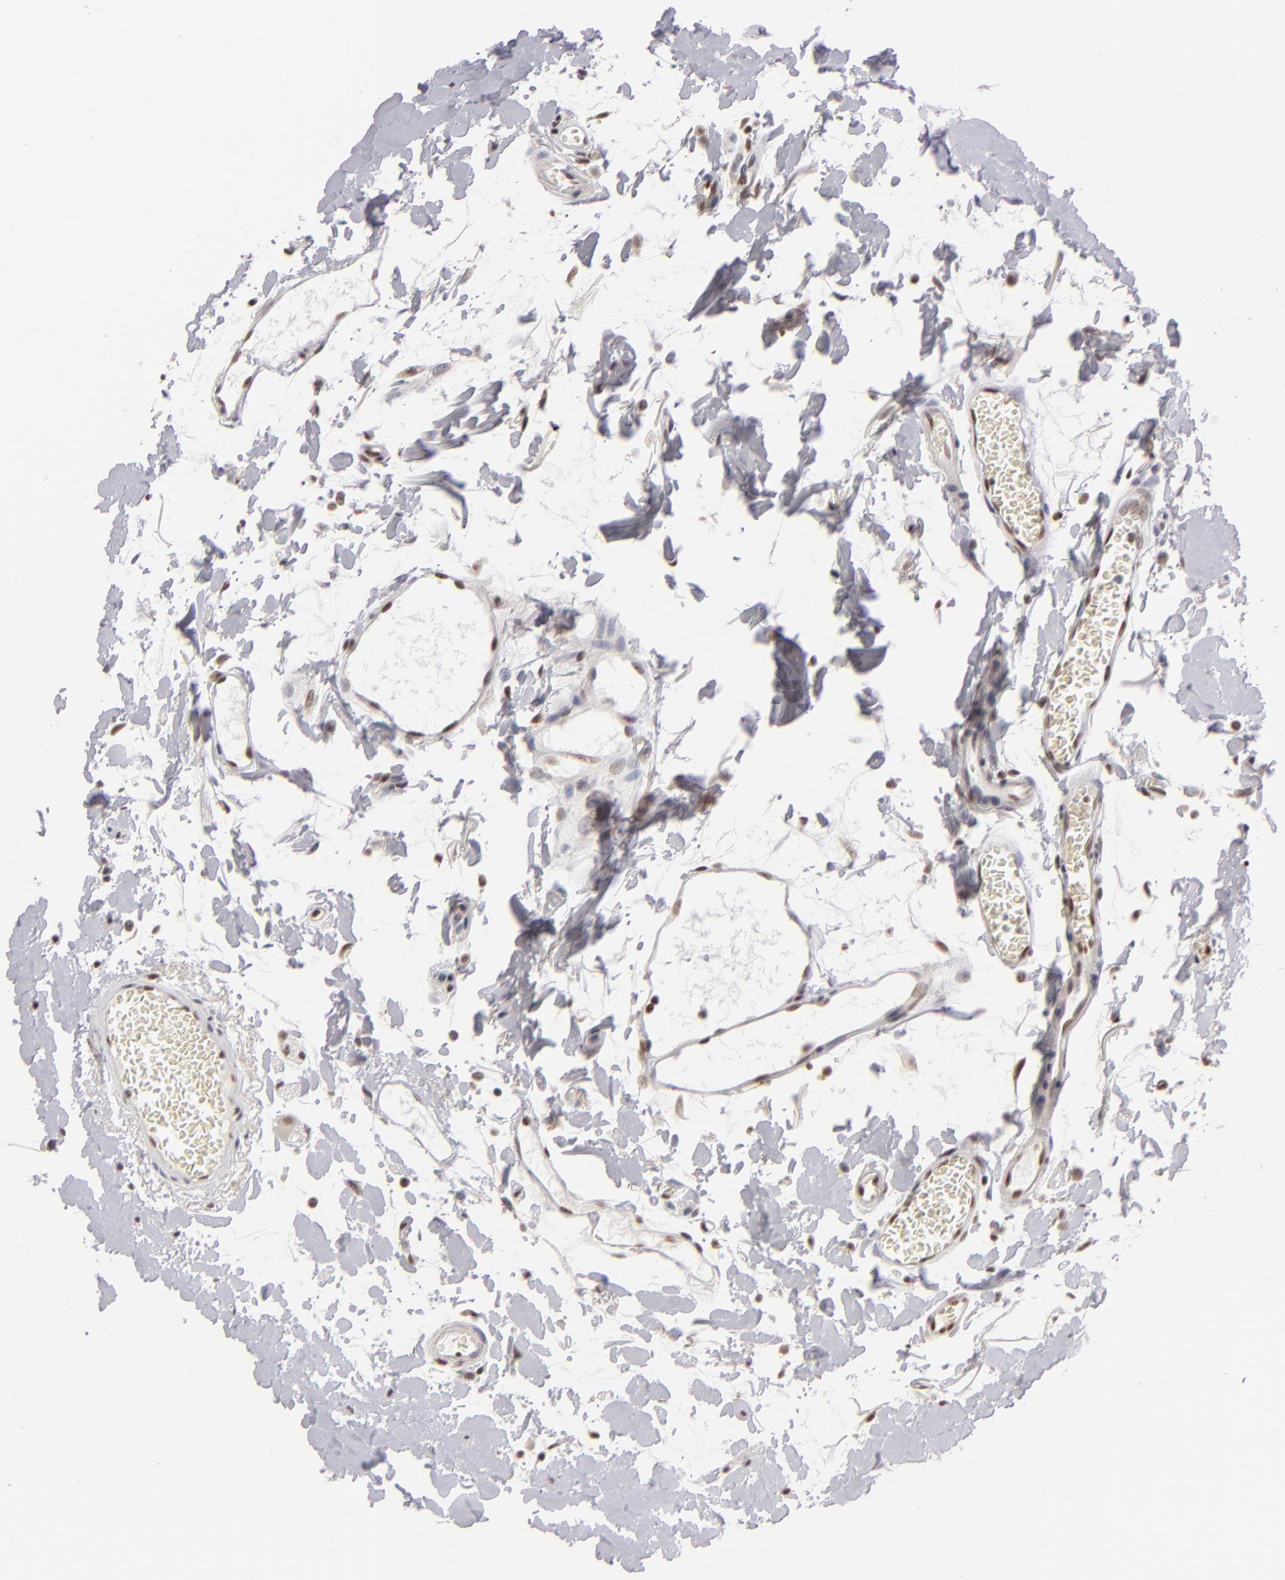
{"staining": {"intensity": "weak", "quantity": "25%-75%", "location": "nuclear"}, "tissue": "small intestine", "cell_type": "Glandular cells", "image_type": "normal", "snomed": [{"axis": "morphology", "description": "Normal tissue, NOS"}, {"axis": "topography", "description": "Small intestine"}], "caption": "Immunohistochemical staining of benign small intestine exhibits low levels of weak nuclear expression in approximately 25%-75% of glandular cells.", "gene": "DAXX", "patient": {"sex": "female", "age": 61}}